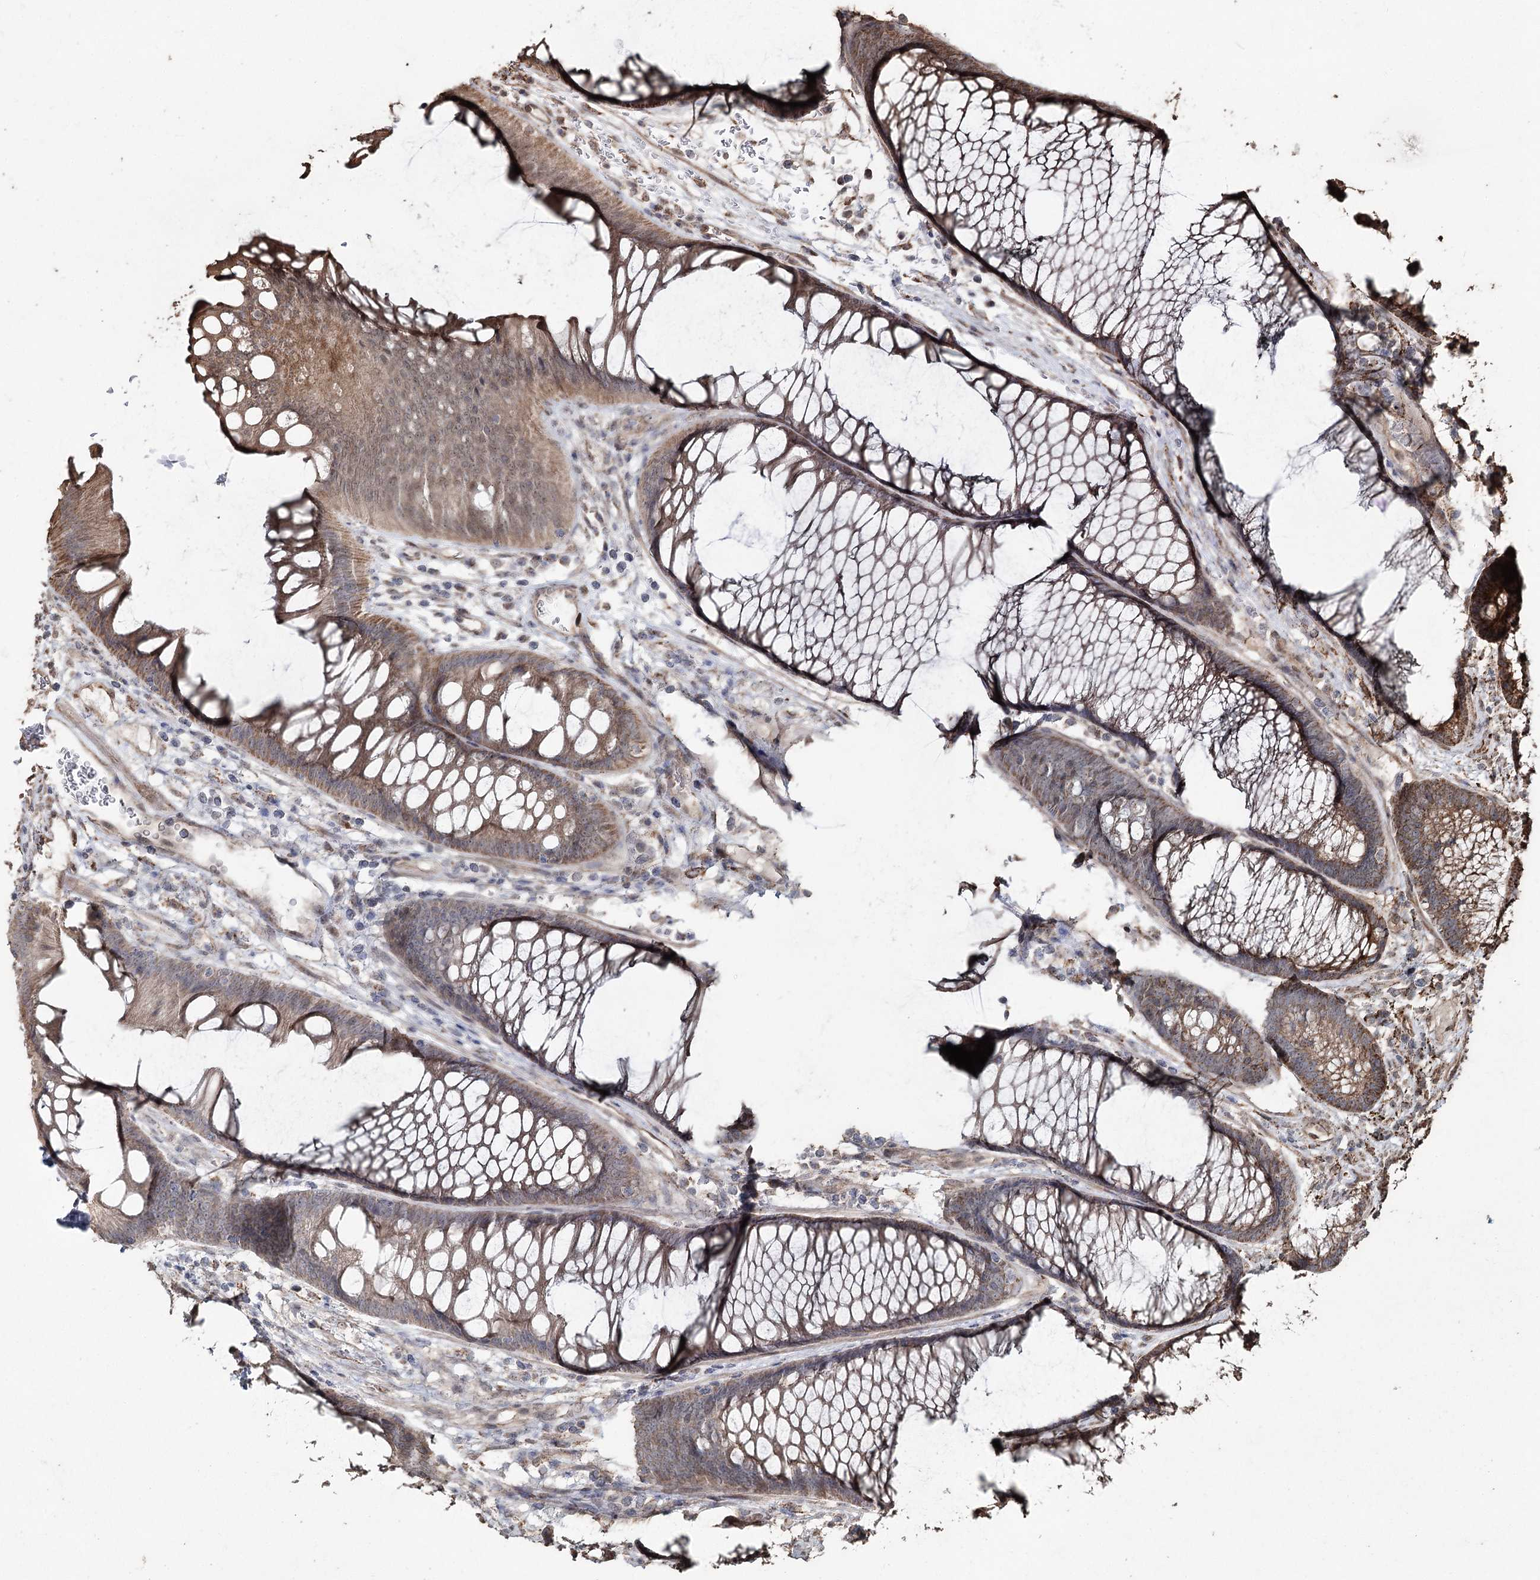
{"staining": {"intensity": "moderate", "quantity": ">75%", "location": "cytoplasmic/membranous"}, "tissue": "colon", "cell_type": "Endothelial cells", "image_type": "normal", "snomed": [{"axis": "morphology", "description": "Normal tissue, NOS"}, {"axis": "topography", "description": "Colon"}], "caption": "Immunohistochemistry histopathology image of unremarkable colon stained for a protein (brown), which displays medium levels of moderate cytoplasmic/membranous staining in approximately >75% of endothelial cells.", "gene": "SLF2", "patient": {"sex": "female", "age": 82}}